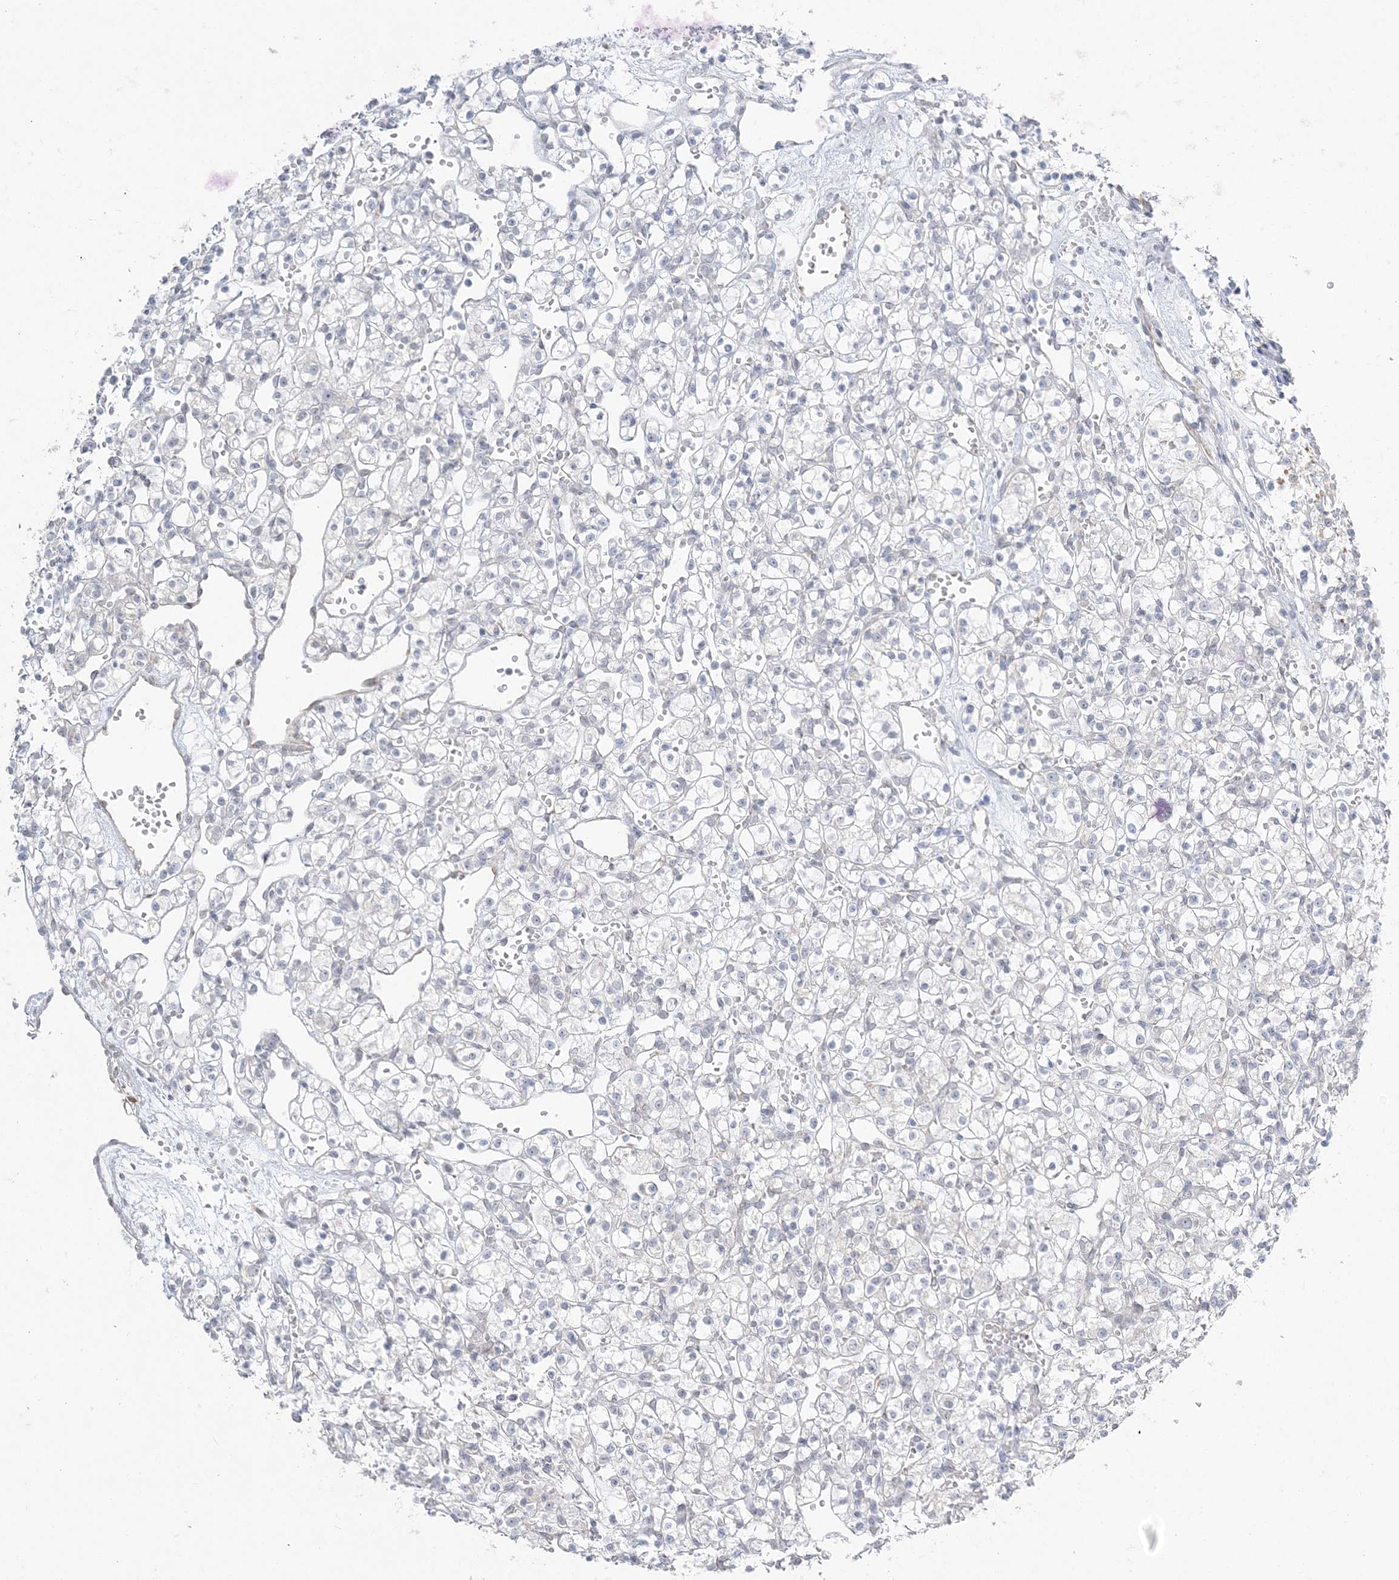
{"staining": {"intensity": "negative", "quantity": "none", "location": "none"}, "tissue": "renal cancer", "cell_type": "Tumor cells", "image_type": "cancer", "snomed": [{"axis": "morphology", "description": "Adenocarcinoma, NOS"}, {"axis": "topography", "description": "Kidney"}], "caption": "Adenocarcinoma (renal) was stained to show a protein in brown. There is no significant expression in tumor cells.", "gene": "ZC3H6", "patient": {"sex": "female", "age": 59}}